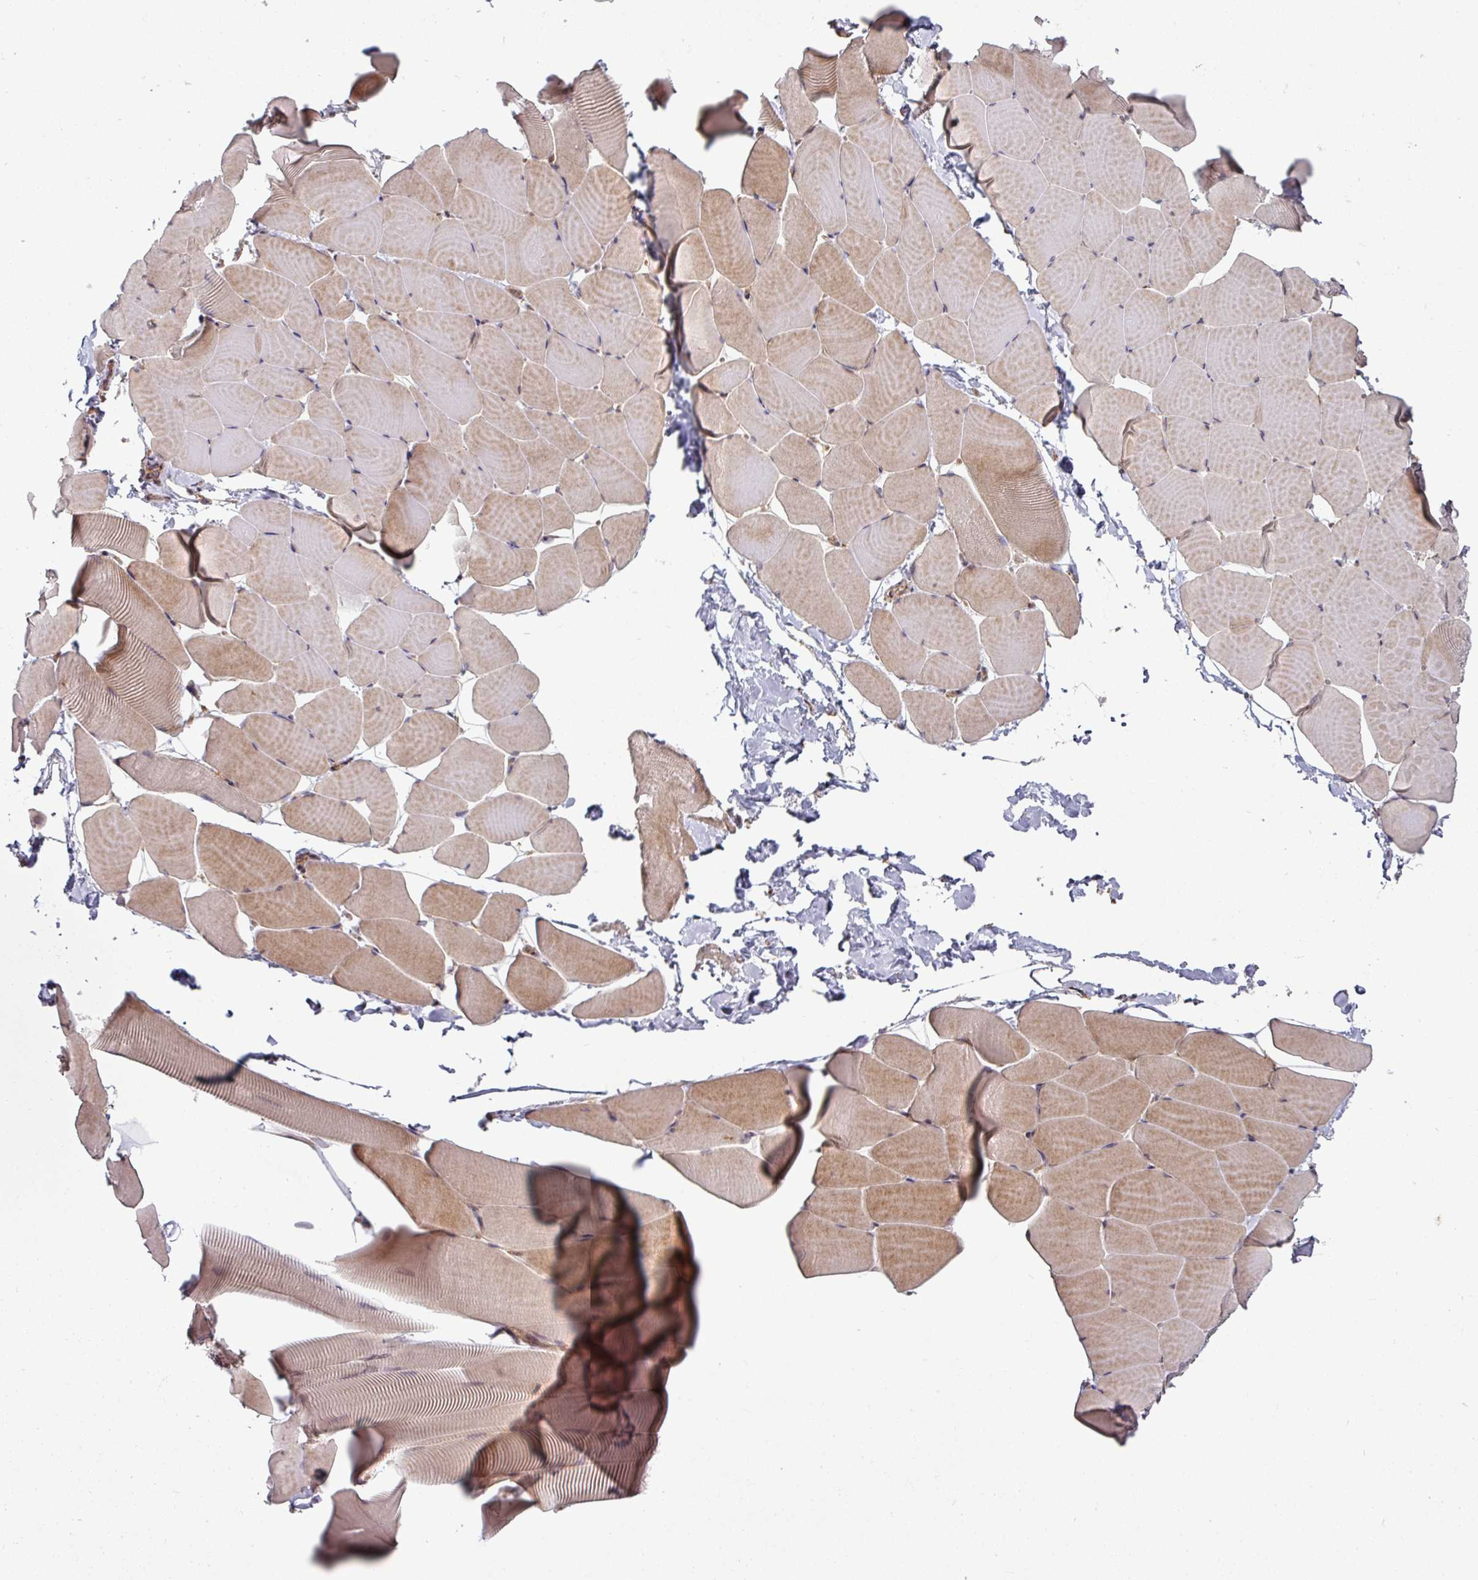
{"staining": {"intensity": "moderate", "quantity": ">75%", "location": "cytoplasmic/membranous"}, "tissue": "skeletal muscle", "cell_type": "Myocytes", "image_type": "normal", "snomed": [{"axis": "morphology", "description": "Normal tissue, NOS"}, {"axis": "topography", "description": "Skeletal muscle"}], "caption": "Myocytes exhibit moderate cytoplasmic/membranous positivity in about >75% of cells in normal skeletal muscle. The staining was performed using DAB, with brown indicating positive protein expression. Nuclei are stained blue with hematoxylin.", "gene": "RAB5A", "patient": {"sex": "male", "age": 25}}